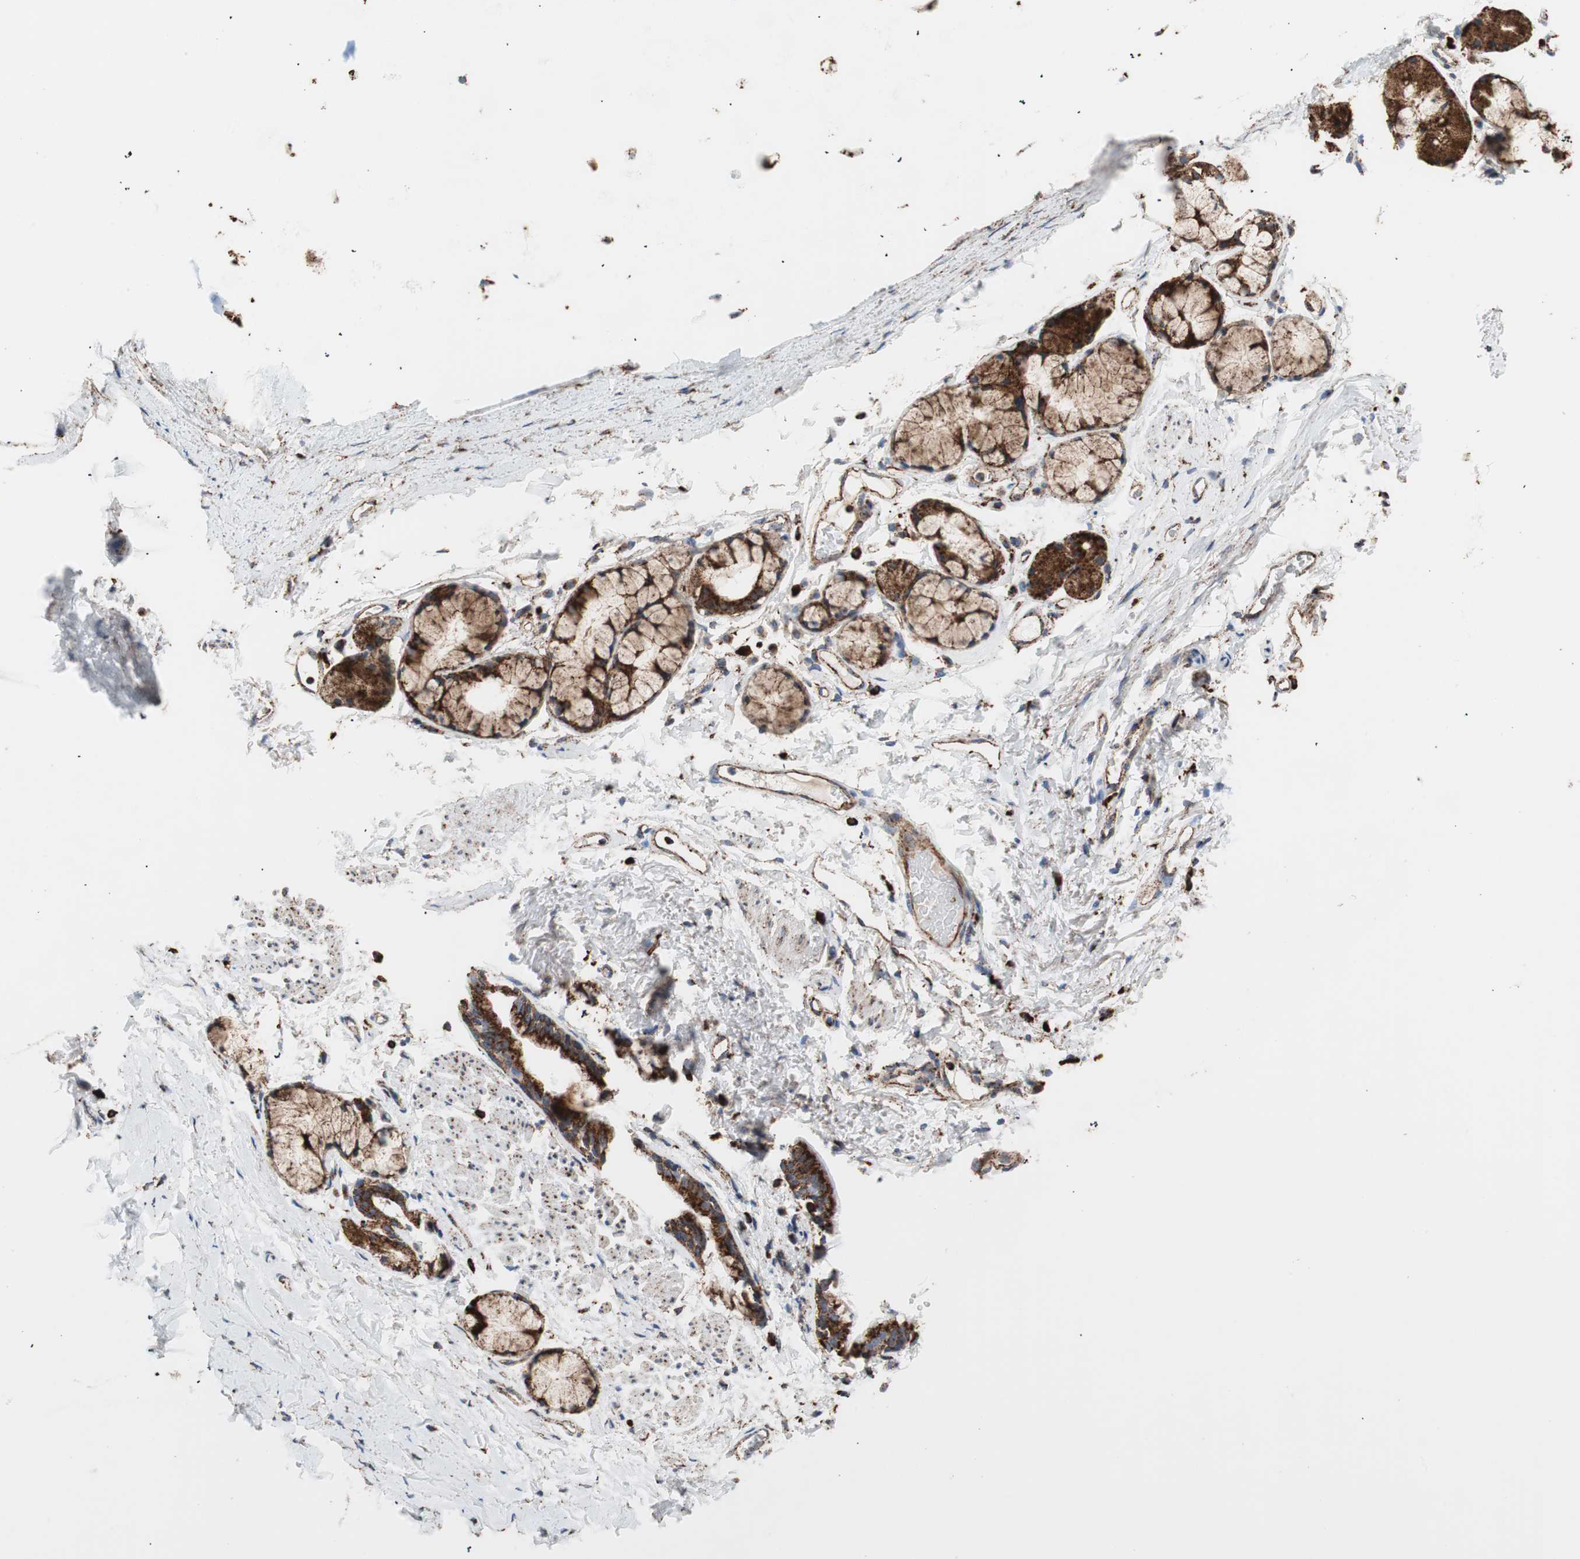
{"staining": {"intensity": "strong", "quantity": ">75%", "location": "cytoplasmic/membranous"}, "tissue": "adipose tissue", "cell_type": "Adipocytes", "image_type": "normal", "snomed": [{"axis": "morphology", "description": "Normal tissue, NOS"}, {"axis": "topography", "description": "Cartilage tissue"}, {"axis": "topography", "description": "Bronchus"}], "caption": "This histopathology image displays benign adipose tissue stained with immunohistochemistry to label a protein in brown. The cytoplasmic/membranous of adipocytes show strong positivity for the protein. Nuclei are counter-stained blue.", "gene": "LAMP1", "patient": {"sex": "female", "age": 73}}